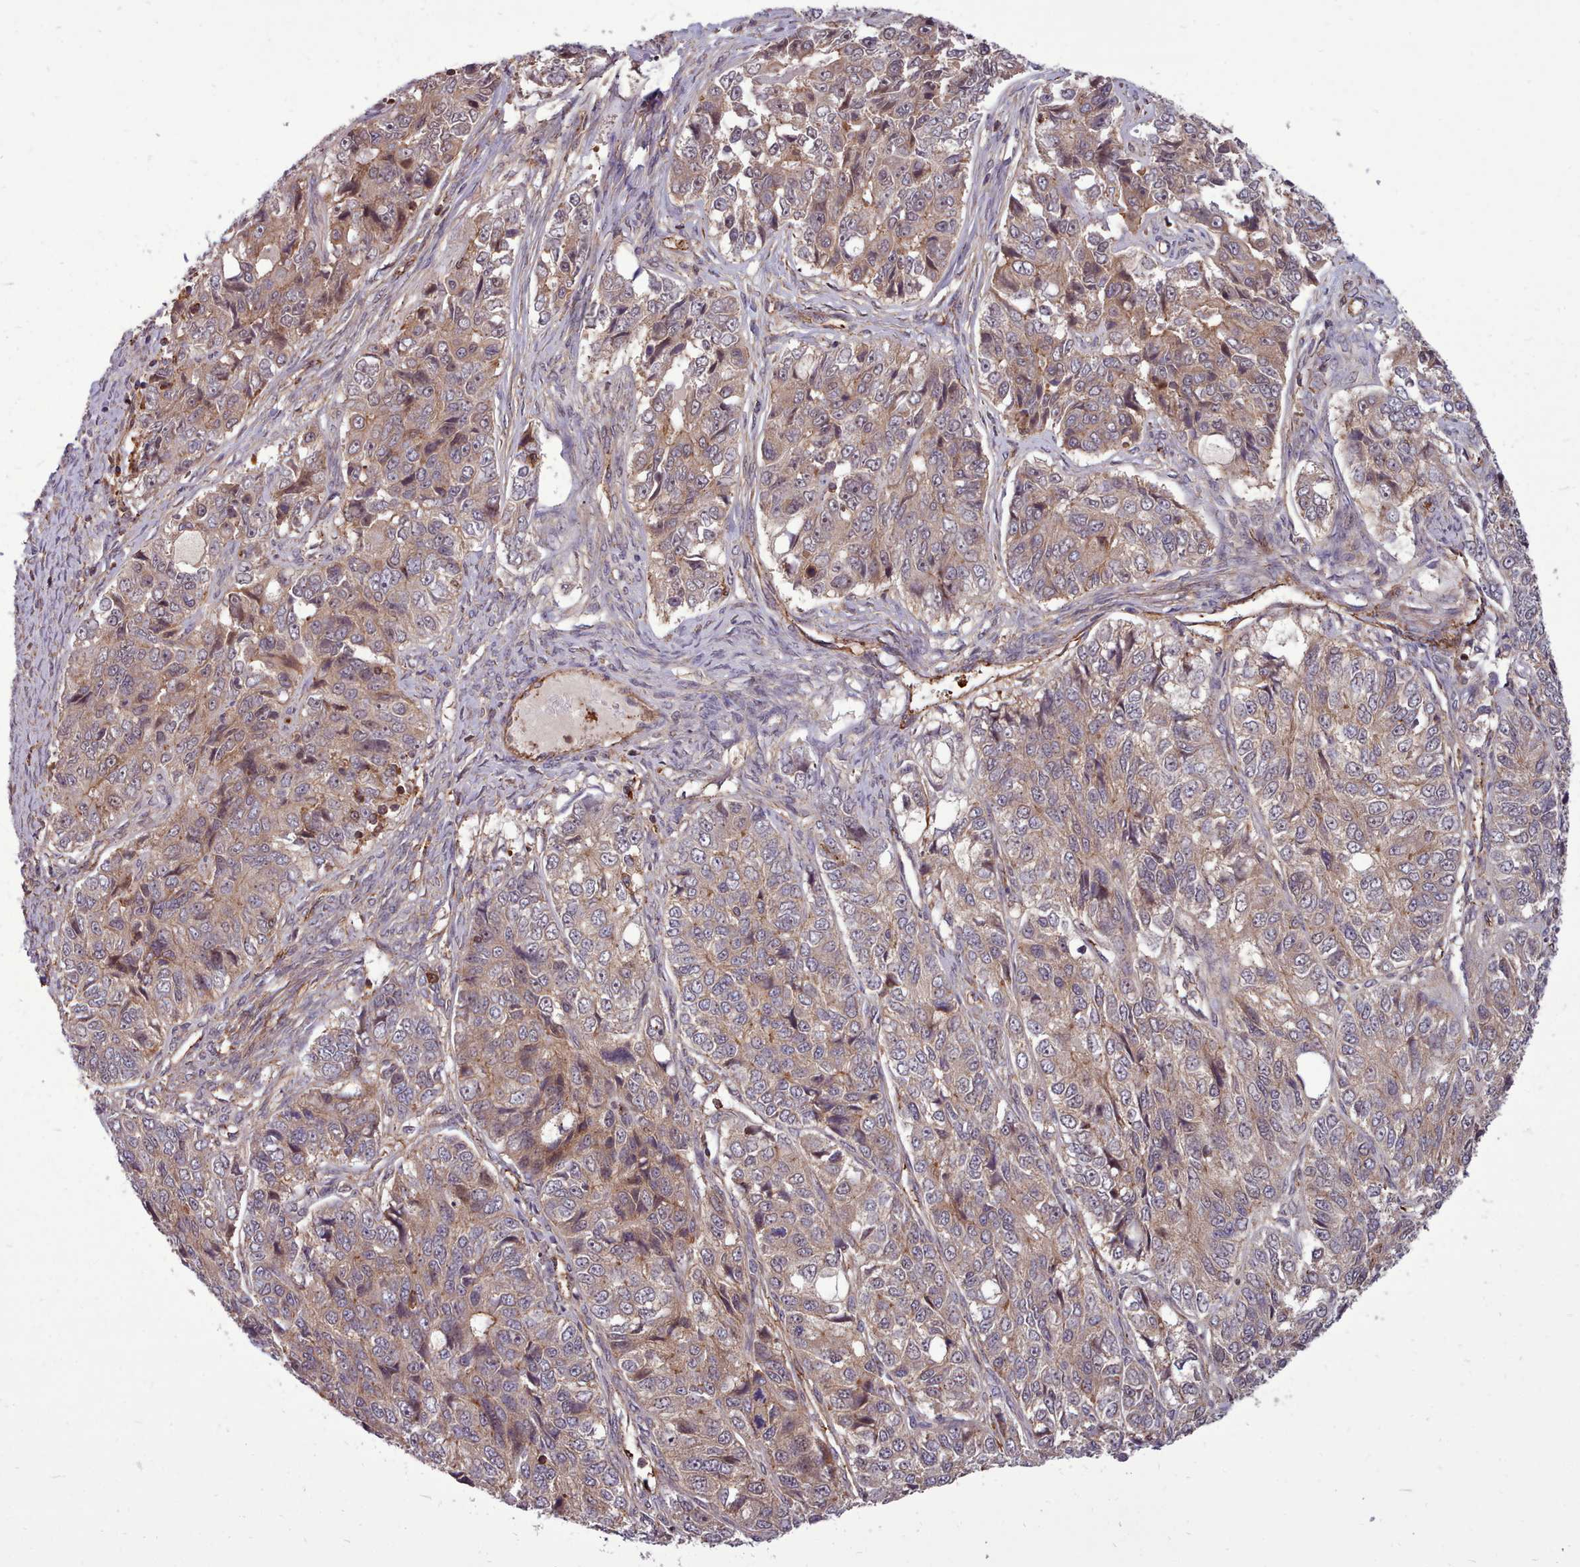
{"staining": {"intensity": "moderate", "quantity": ">75%", "location": "cytoplasmic/membranous"}, "tissue": "ovarian cancer", "cell_type": "Tumor cells", "image_type": "cancer", "snomed": [{"axis": "morphology", "description": "Carcinoma, endometroid"}, {"axis": "topography", "description": "Ovary"}], "caption": "Immunohistochemical staining of ovarian cancer (endometroid carcinoma) exhibits moderate cytoplasmic/membranous protein positivity in approximately >75% of tumor cells.", "gene": "STUB1", "patient": {"sex": "female", "age": 51}}